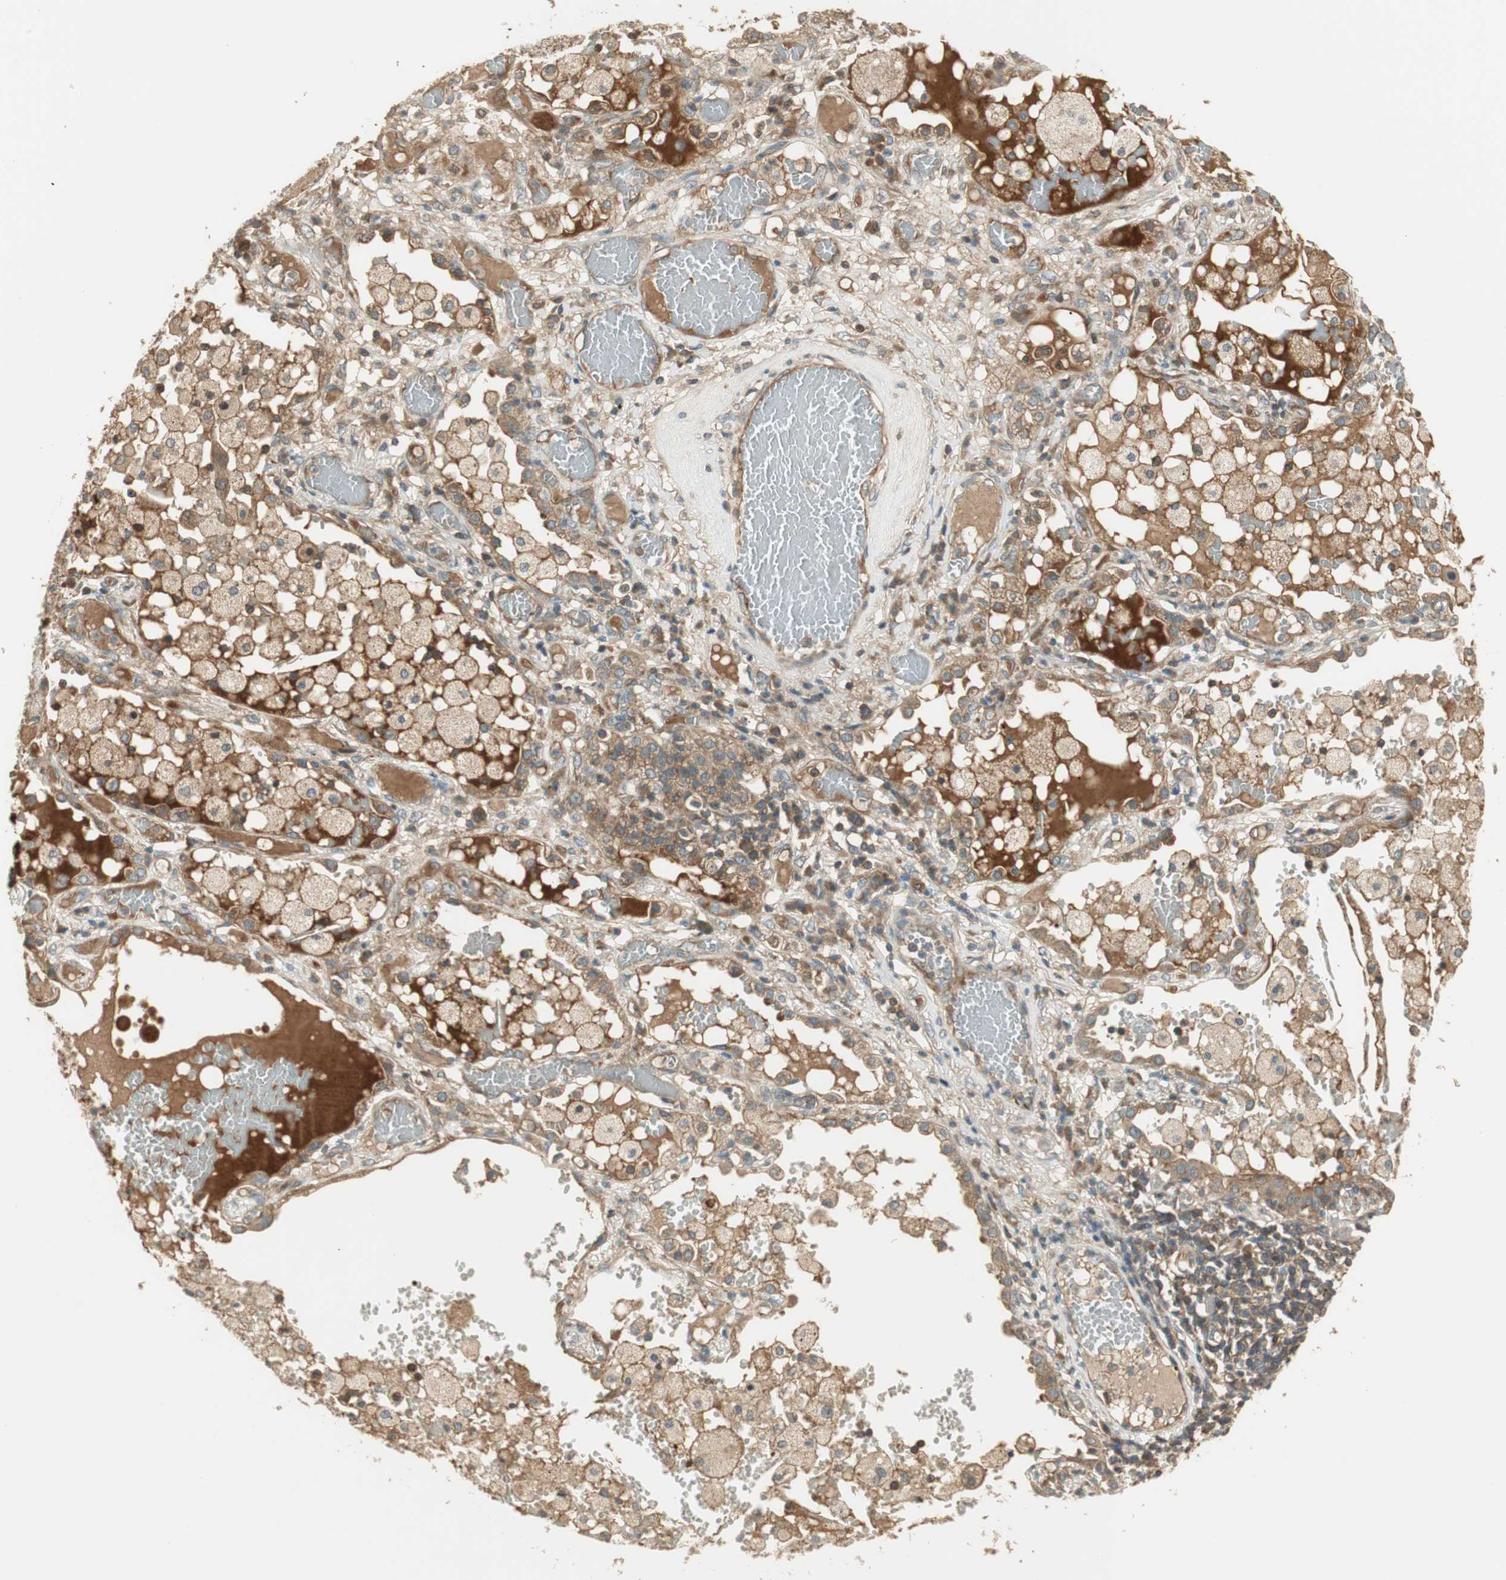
{"staining": {"intensity": "weak", "quantity": ">75%", "location": "cytoplasmic/membranous"}, "tissue": "lung cancer", "cell_type": "Tumor cells", "image_type": "cancer", "snomed": [{"axis": "morphology", "description": "Squamous cell carcinoma, NOS"}, {"axis": "topography", "description": "Lung"}], "caption": "IHC histopathology image of human lung squamous cell carcinoma stained for a protein (brown), which exhibits low levels of weak cytoplasmic/membranous positivity in approximately >75% of tumor cells.", "gene": "PFDN5", "patient": {"sex": "male", "age": 71}}